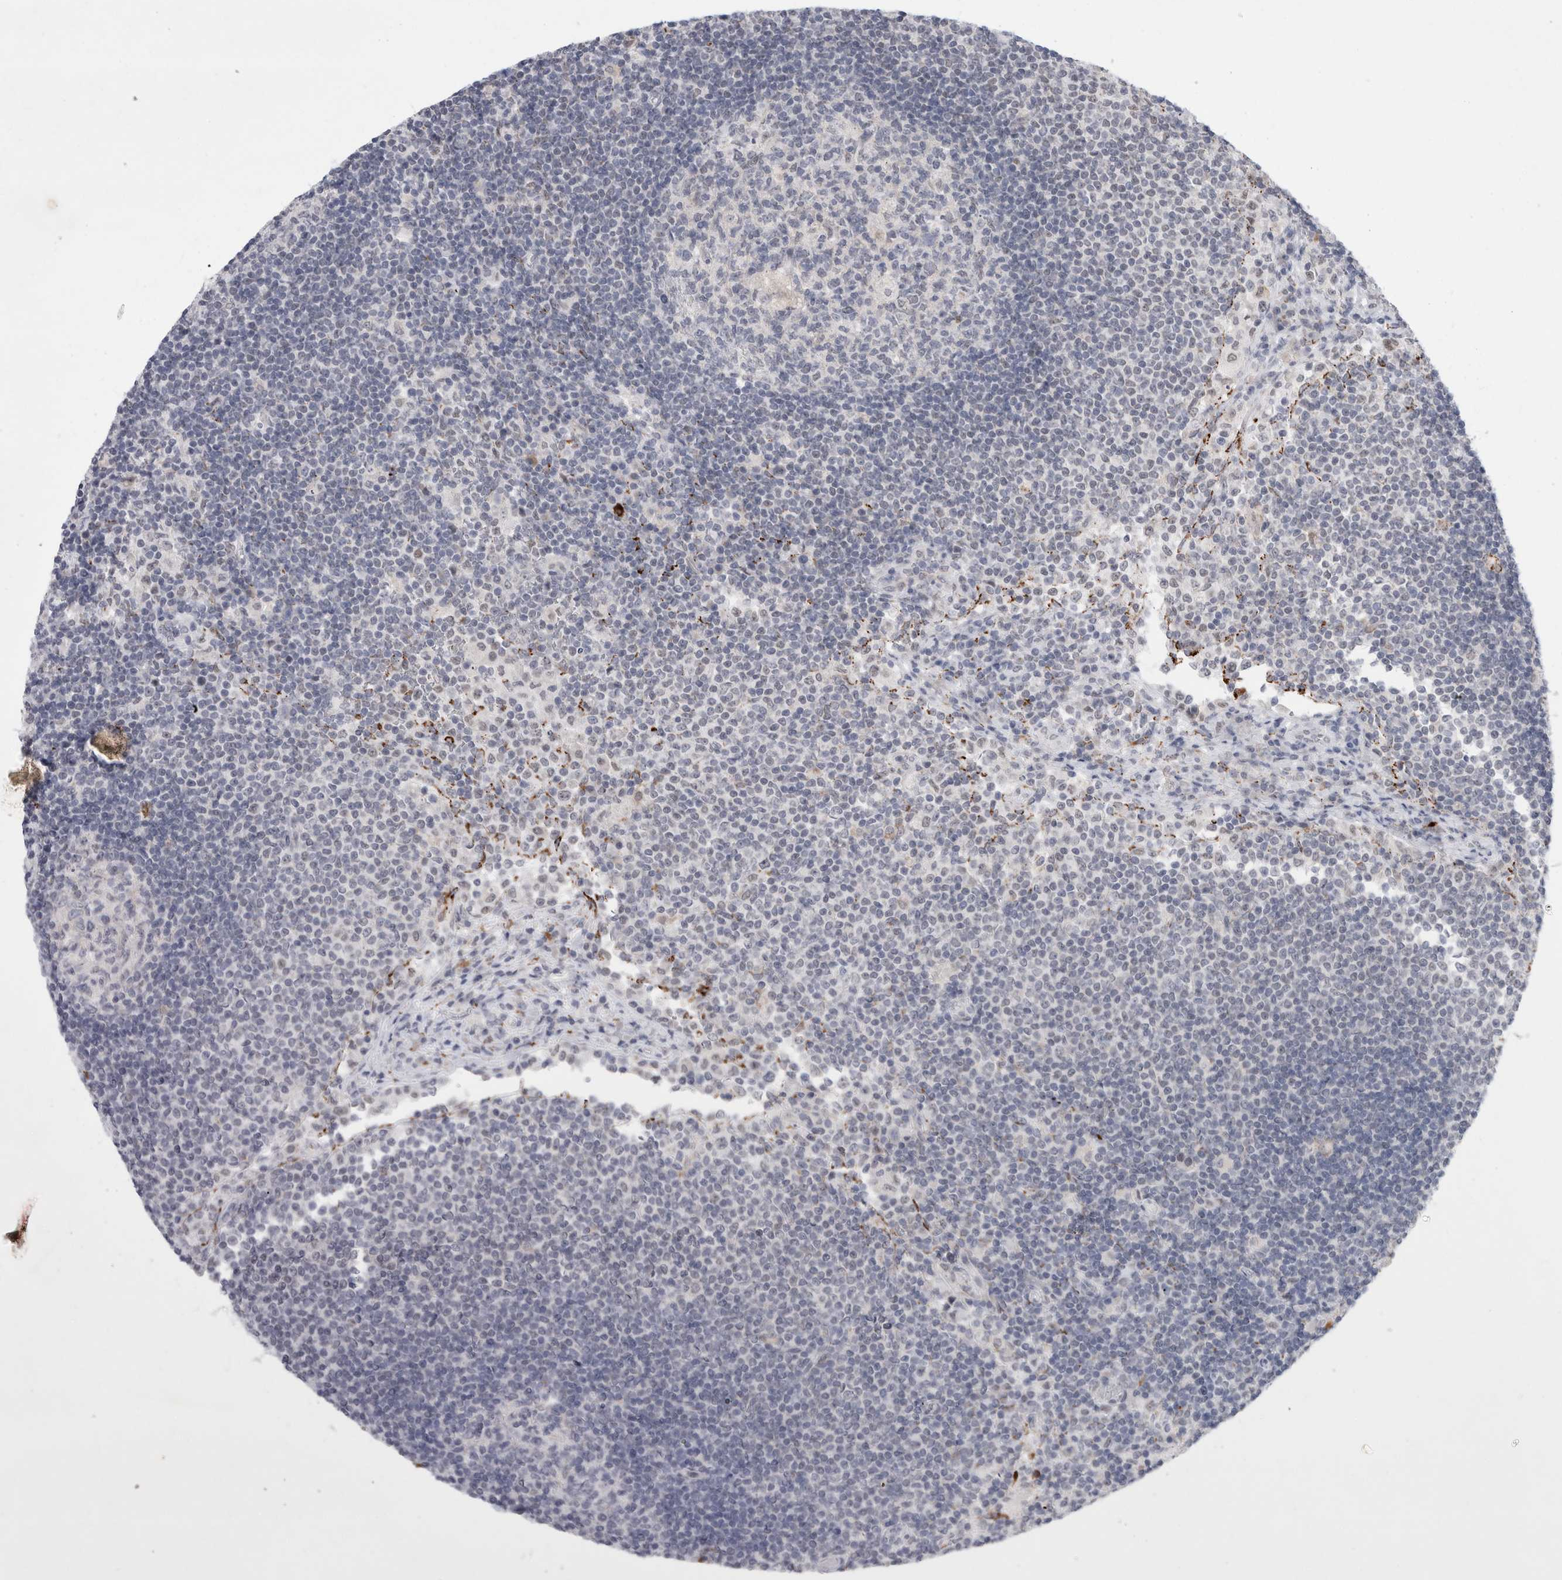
{"staining": {"intensity": "negative", "quantity": "none", "location": "none"}, "tissue": "lymph node", "cell_type": "Germinal center cells", "image_type": "normal", "snomed": [{"axis": "morphology", "description": "Normal tissue, NOS"}, {"axis": "topography", "description": "Lymph node"}], "caption": "High magnification brightfield microscopy of unremarkable lymph node stained with DAB (brown) and counterstained with hematoxylin (blue): germinal center cells show no significant positivity. (Stains: DAB (3,3'-diaminobenzidine) immunohistochemistry with hematoxylin counter stain, Microscopy: brightfield microscopy at high magnification).", "gene": "NIPA1", "patient": {"sex": "female", "age": 53}}